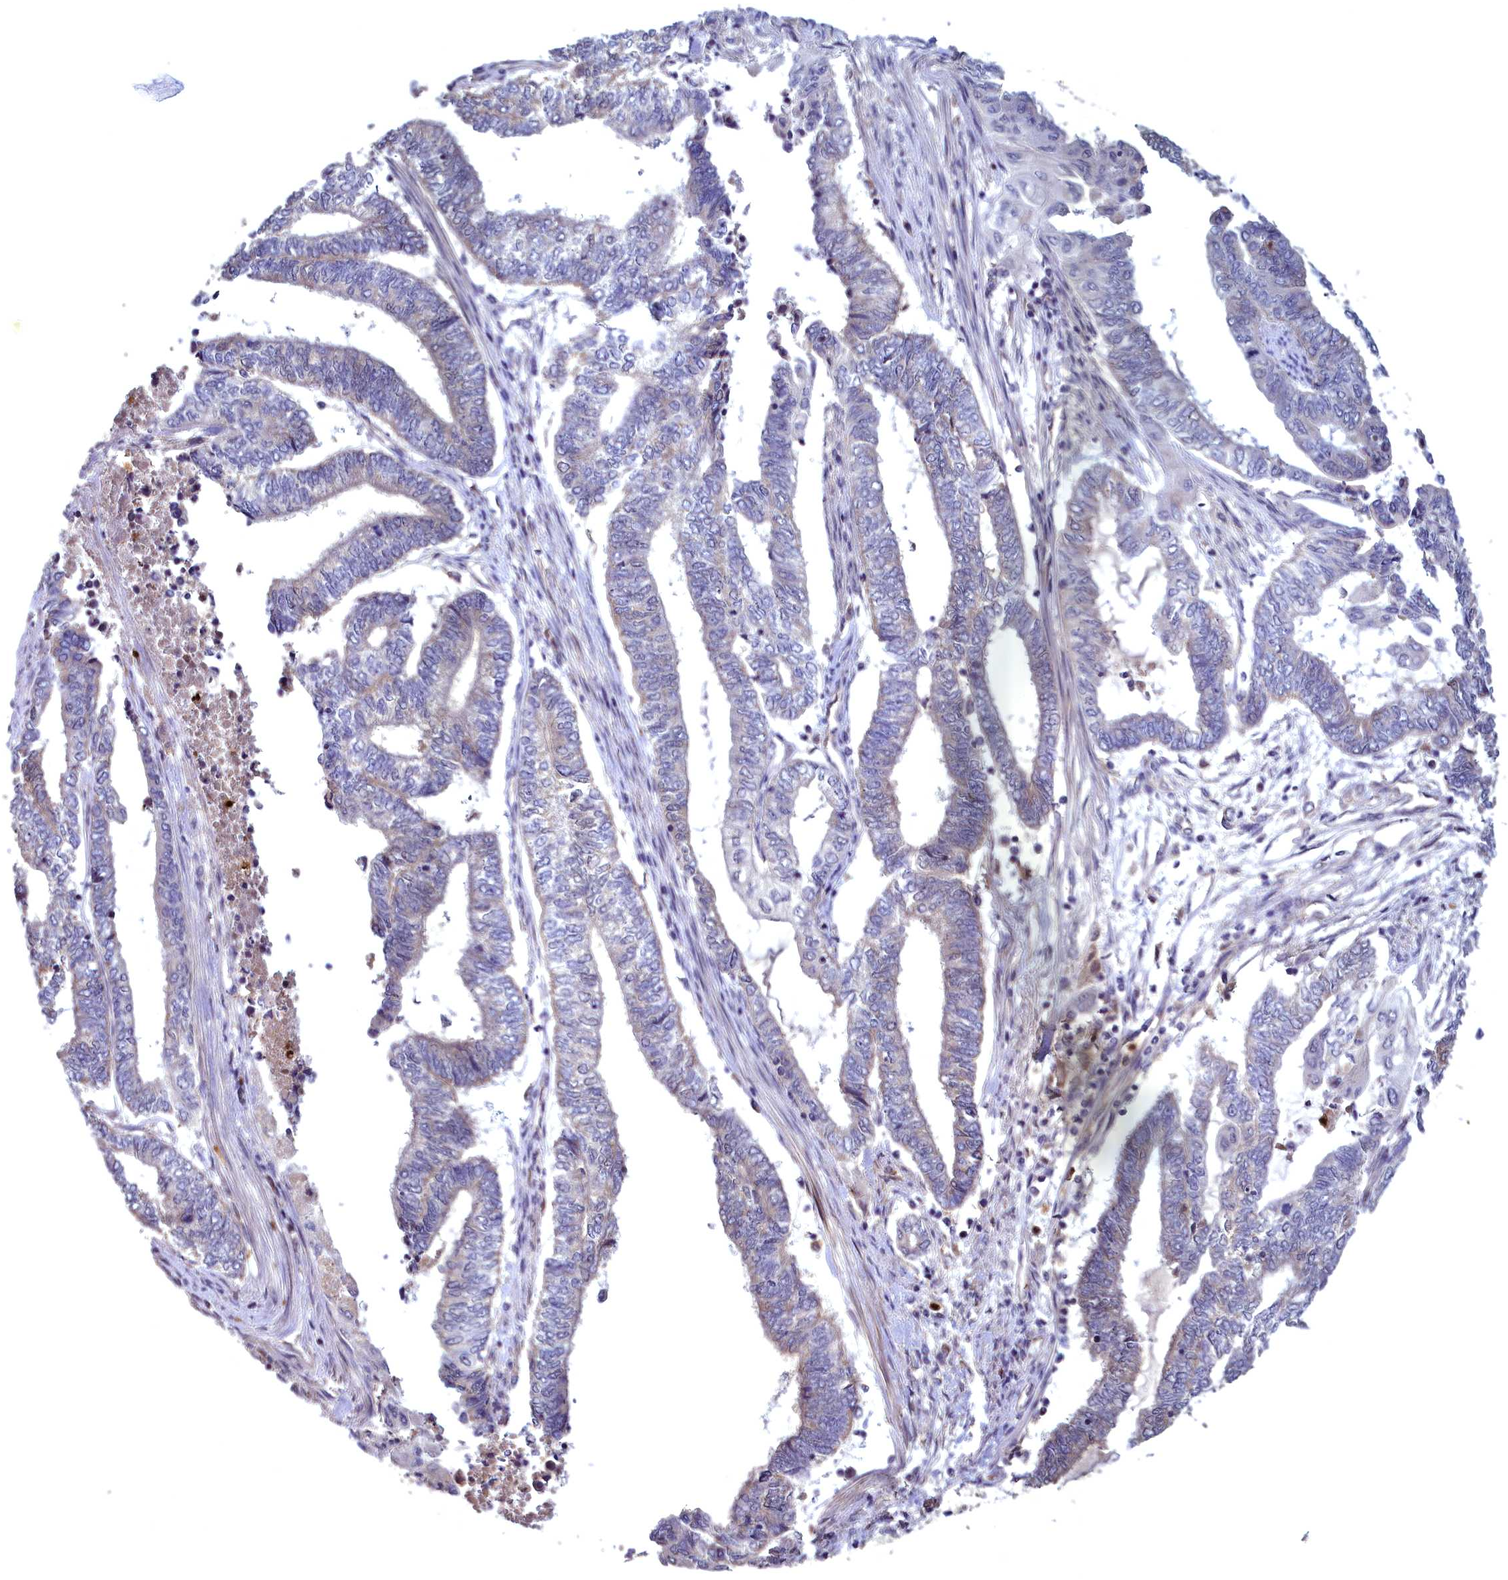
{"staining": {"intensity": "weak", "quantity": "<25%", "location": "cytoplasmic/membranous"}, "tissue": "endometrial cancer", "cell_type": "Tumor cells", "image_type": "cancer", "snomed": [{"axis": "morphology", "description": "Adenocarcinoma, NOS"}, {"axis": "topography", "description": "Uterus"}, {"axis": "topography", "description": "Endometrium"}], "caption": "A high-resolution micrograph shows immunohistochemistry staining of adenocarcinoma (endometrial), which exhibits no significant positivity in tumor cells.", "gene": "EPB41L4B", "patient": {"sex": "female", "age": 70}}